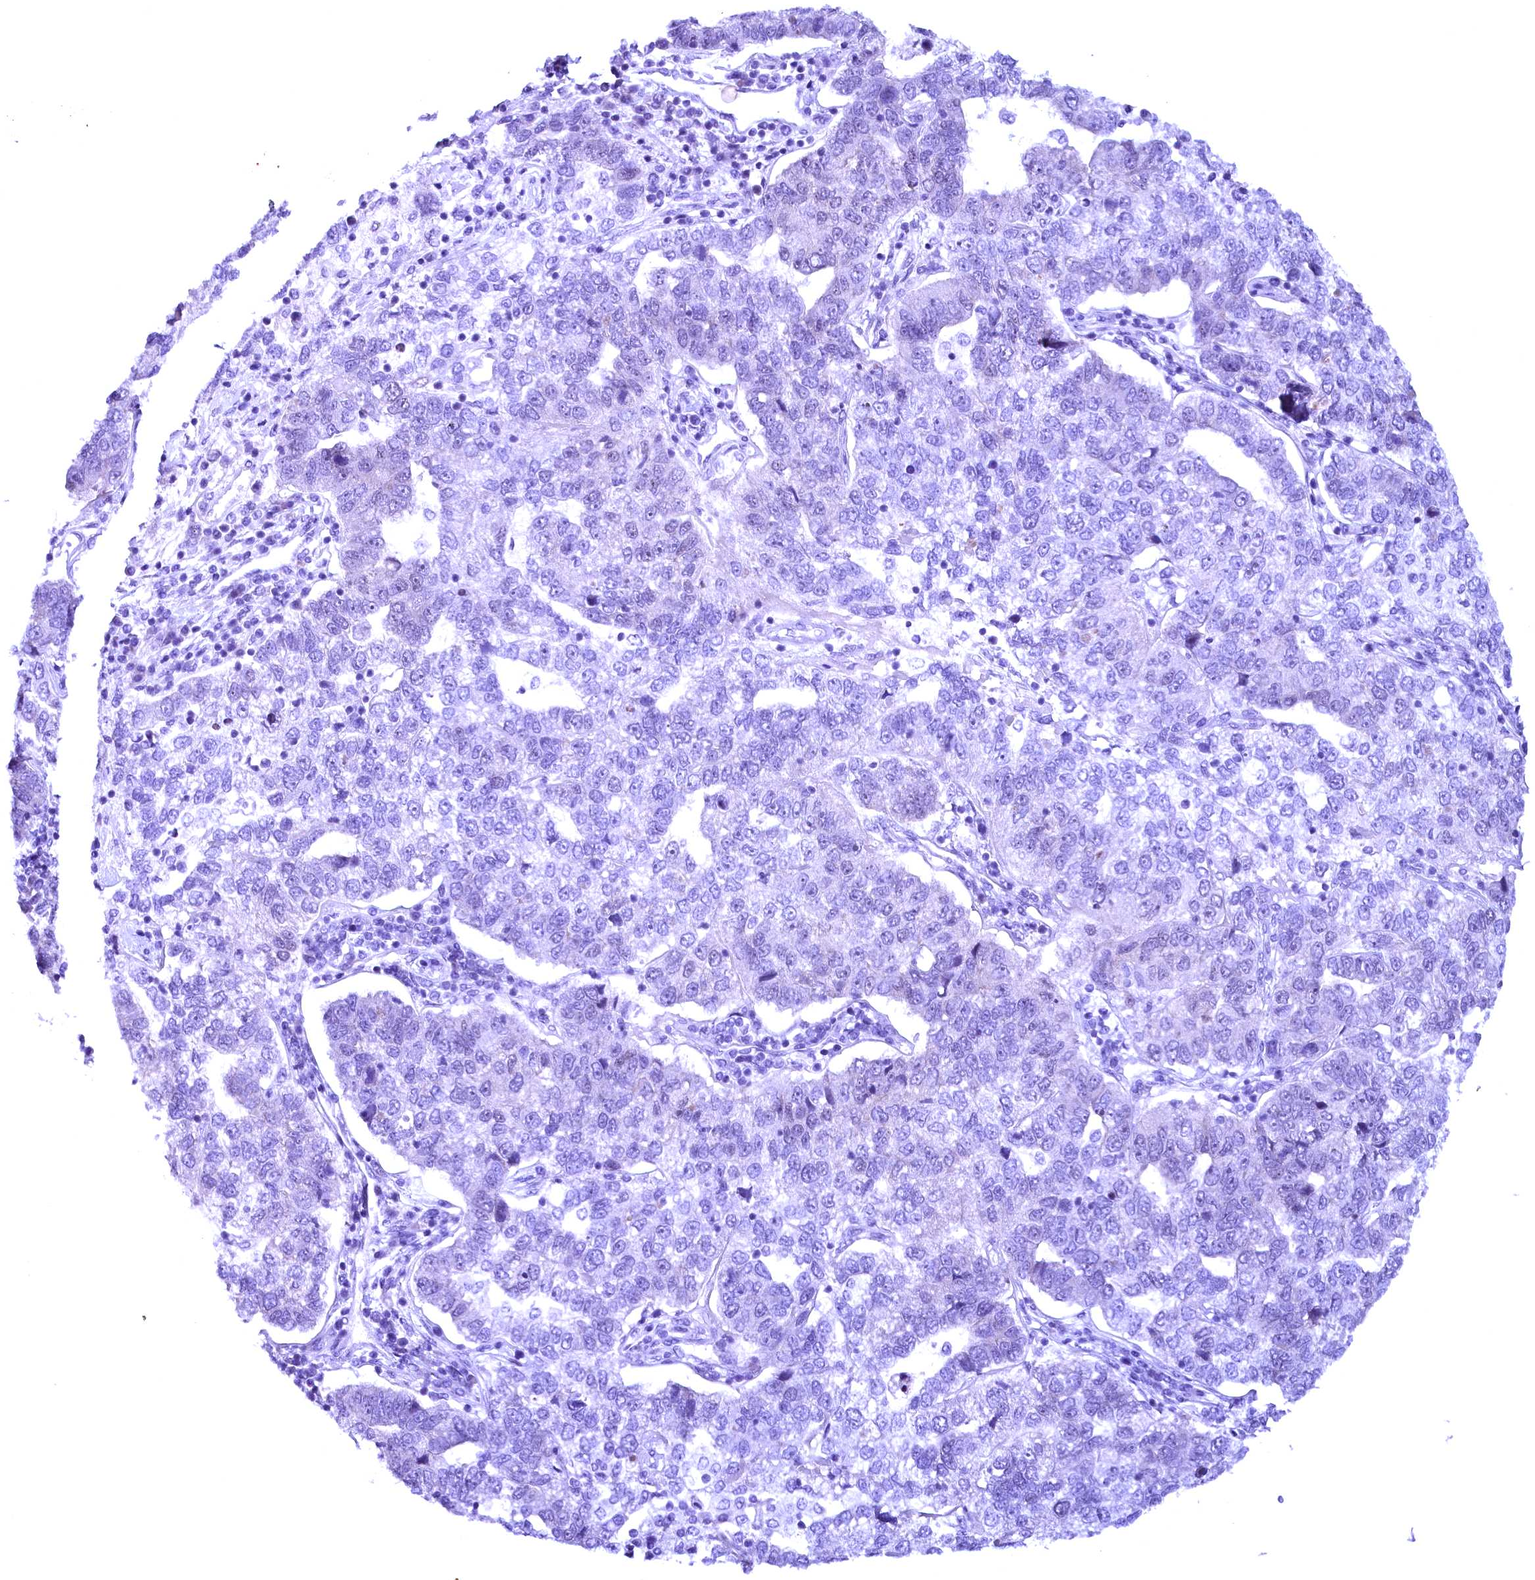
{"staining": {"intensity": "negative", "quantity": "none", "location": "none"}, "tissue": "pancreatic cancer", "cell_type": "Tumor cells", "image_type": "cancer", "snomed": [{"axis": "morphology", "description": "Adenocarcinoma, NOS"}, {"axis": "topography", "description": "Pancreas"}], "caption": "Immunohistochemistry photomicrograph of neoplastic tissue: human adenocarcinoma (pancreatic) stained with DAB (3,3'-diaminobenzidine) reveals no significant protein expression in tumor cells.", "gene": "CCDC106", "patient": {"sex": "female", "age": 61}}